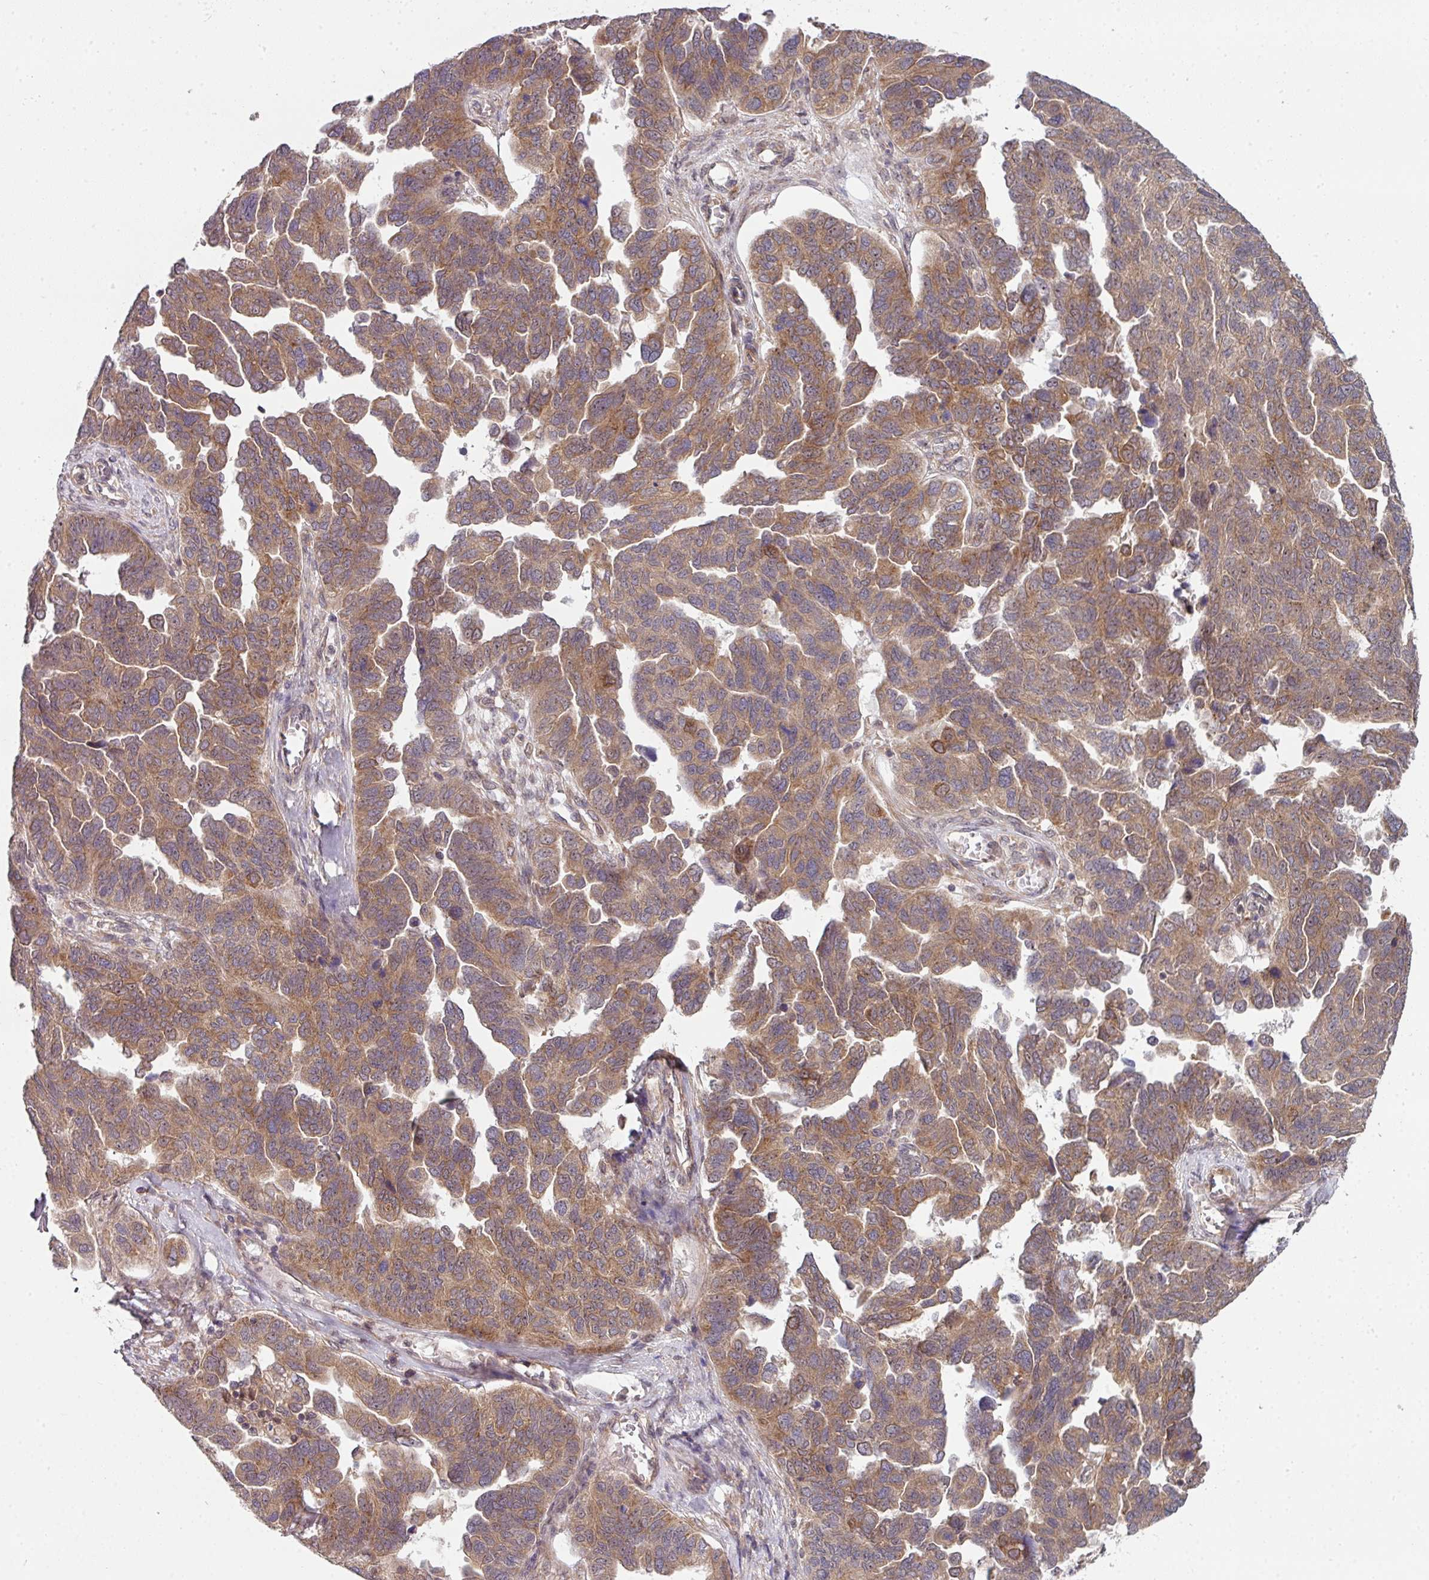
{"staining": {"intensity": "moderate", "quantity": ">75%", "location": "cytoplasmic/membranous"}, "tissue": "ovarian cancer", "cell_type": "Tumor cells", "image_type": "cancer", "snomed": [{"axis": "morphology", "description": "Cystadenocarcinoma, serous, NOS"}, {"axis": "topography", "description": "Ovary"}], "caption": "Serous cystadenocarcinoma (ovarian) stained with DAB (3,3'-diaminobenzidine) IHC exhibits medium levels of moderate cytoplasmic/membranous positivity in about >75% of tumor cells.", "gene": "CAMLG", "patient": {"sex": "female", "age": 64}}